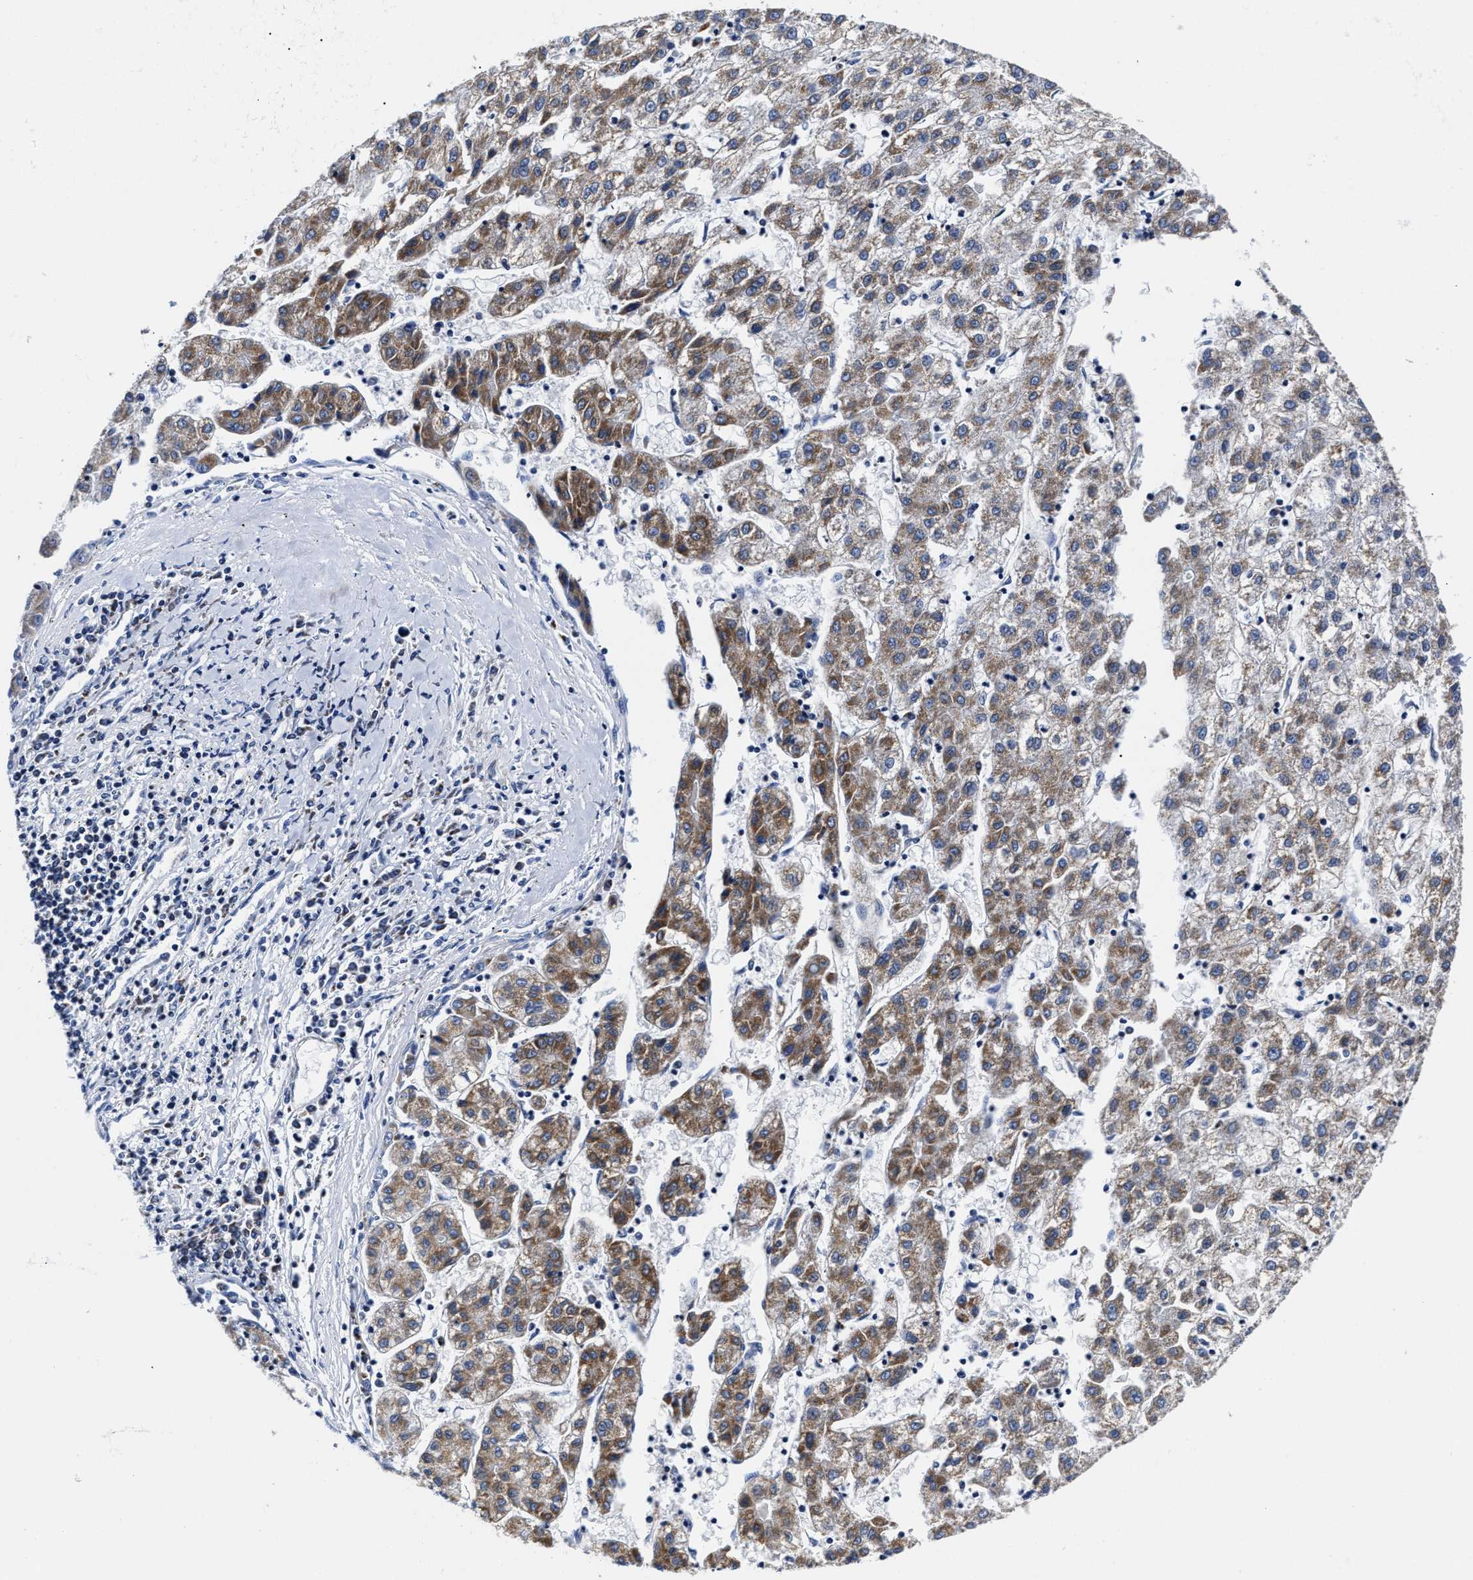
{"staining": {"intensity": "moderate", "quantity": "25%-75%", "location": "cytoplasmic/membranous"}, "tissue": "liver cancer", "cell_type": "Tumor cells", "image_type": "cancer", "snomed": [{"axis": "morphology", "description": "Carcinoma, Hepatocellular, NOS"}, {"axis": "topography", "description": "Liver"}], "caption": "Liver cancer (hepatocellular carcinoma) tissue exhibits moderate cytoplasmic/membranous staining in approximately 25%-75% of tumor cells, visualized by immunohistochemistry.", "gene": "HINT2", "patient": {"sex": "male", "age": 72}}